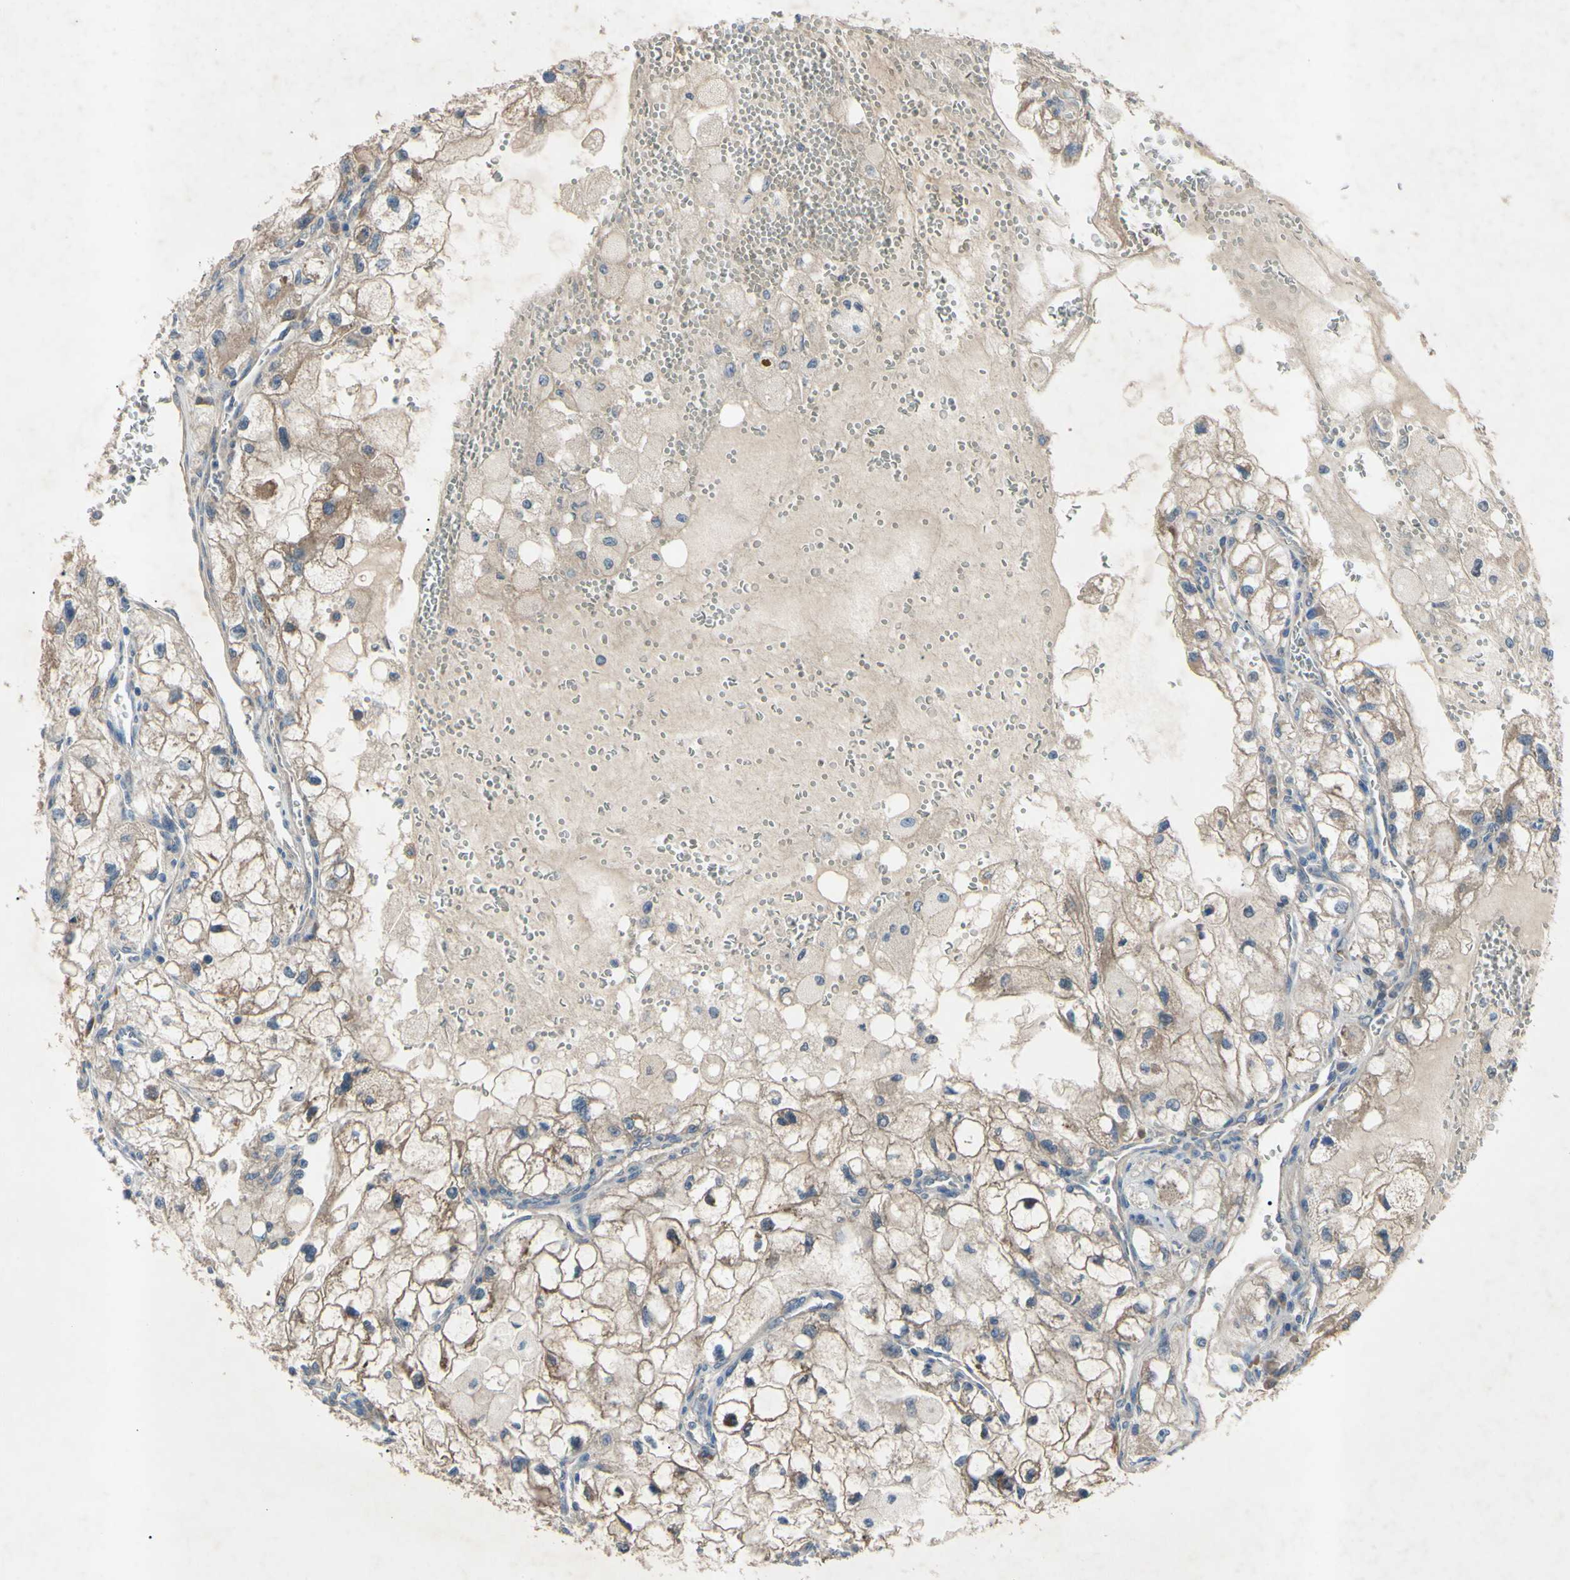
{"staining": {"intensity": "moderate", "quantity": ">75%", "location": "cytoplasmic/membranous"}, "tissue": "renal cancer", "cell_type": "Tumor cells", "image_type": "cancer", "snomed": [{"axis": "morphology", "description": "Adenocarcinoma, NOS"}, {"axis": "topography", "description": "Kidney"}], "caption": "The photomicrograph demonstrates staining of renal cancer, revealing moderate cytoplasmic/membranous protein expression (brown color) within tumor cells.", "gene": "HILPDA", "patient": {"sex": "female", "age": 70}}